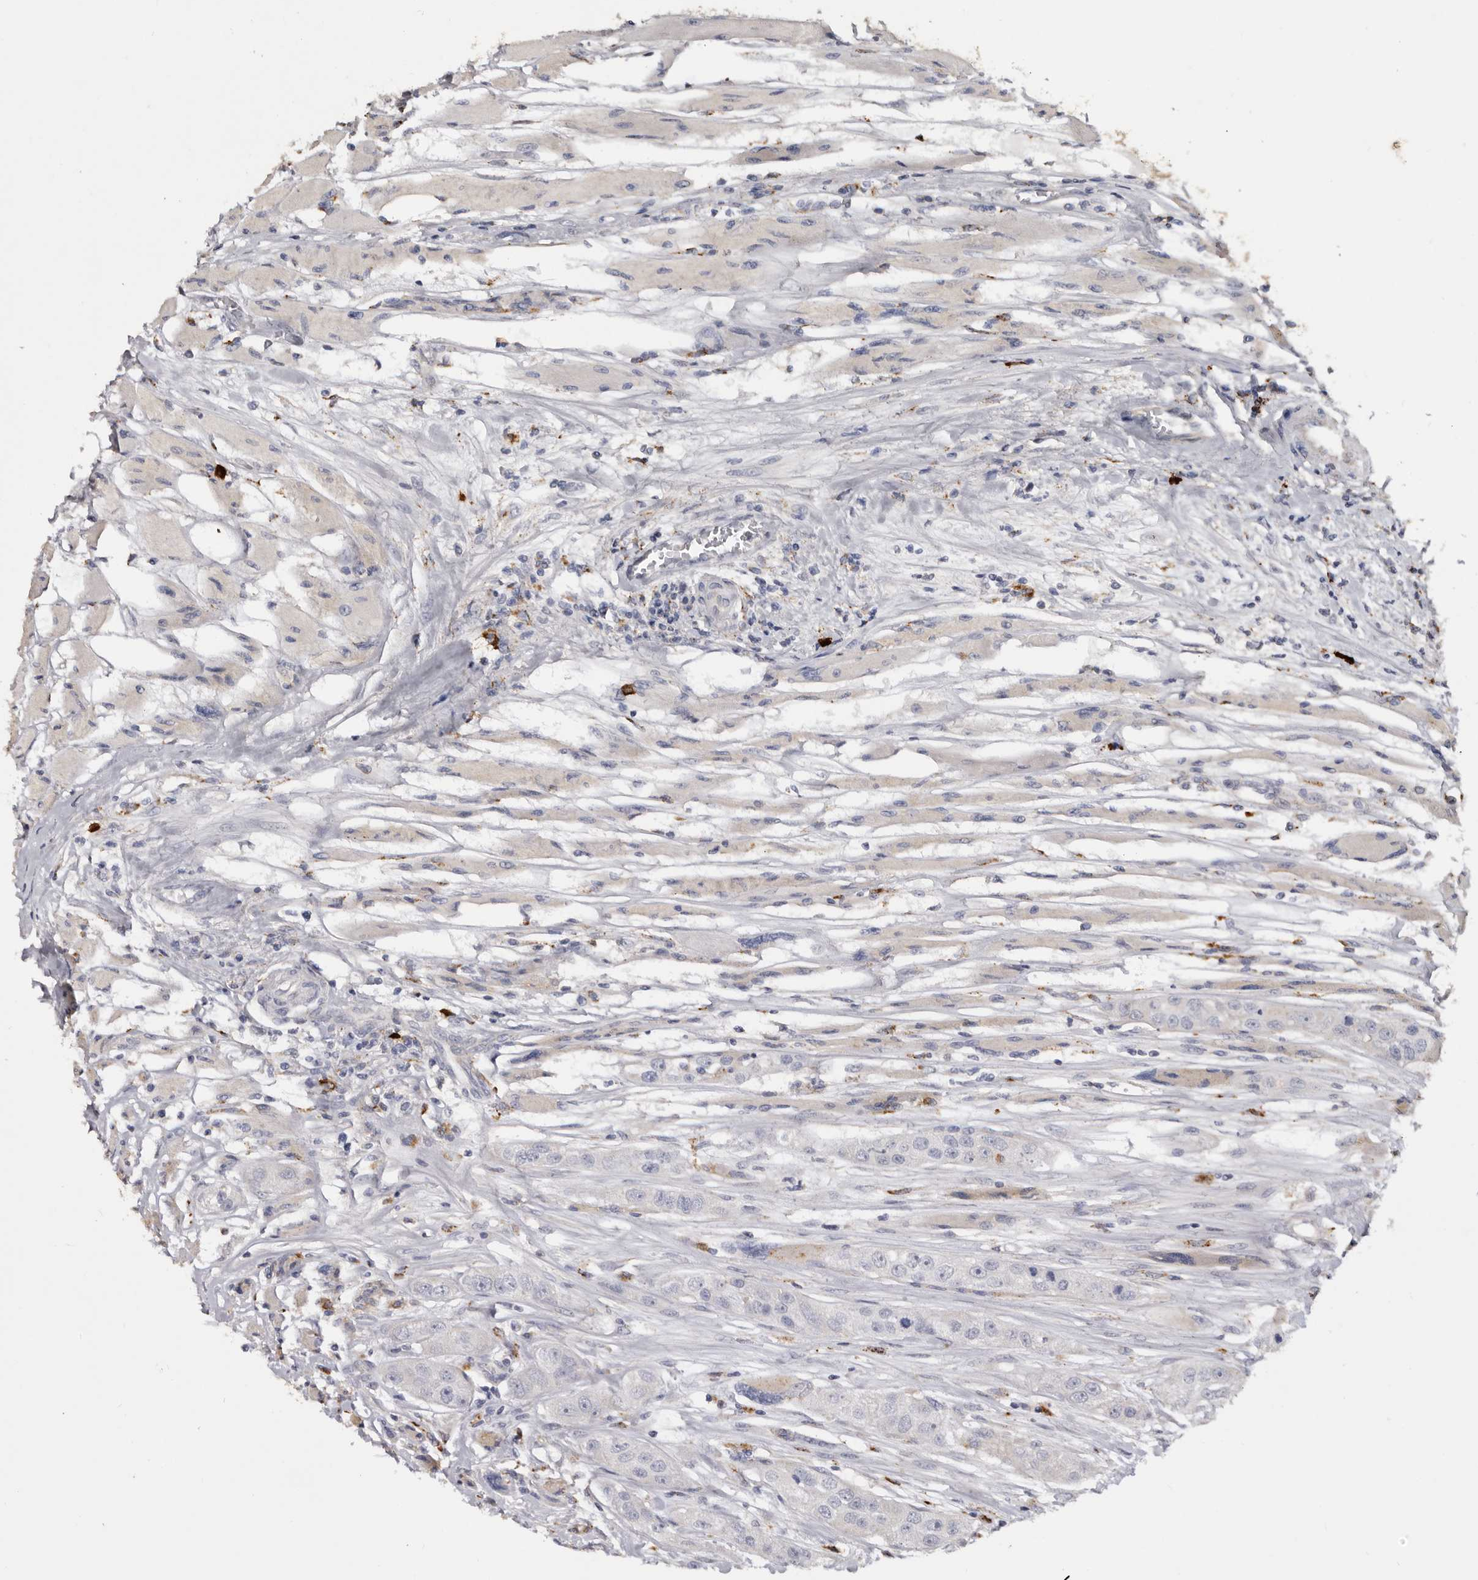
{"staining": {"intensity": "negative", "quantity": "none", "location": "none"}, "tissue": "head and neck cancer", "cell_type": "Tumor cells", "image_type": "cancer", "snomed": [{"axis": "morphology", "description": "Normal tissue, NOS"}, {"axis": "morphology", "description": "Squamous cell carcinoma, NOS"}, {"axis": "topography", "description": "Skeletal muscle"}, {"axis": "topography", "description": "Head-Neck"}], "caption": "Immunohistochemistry (IHC) histopathology image of squamous cell carcinoma (head and neck) stained for a protein (brown), which displays no staining in tumor cells.", "gene": "DAP", "patient": {"sex": "male", "age": 51}}